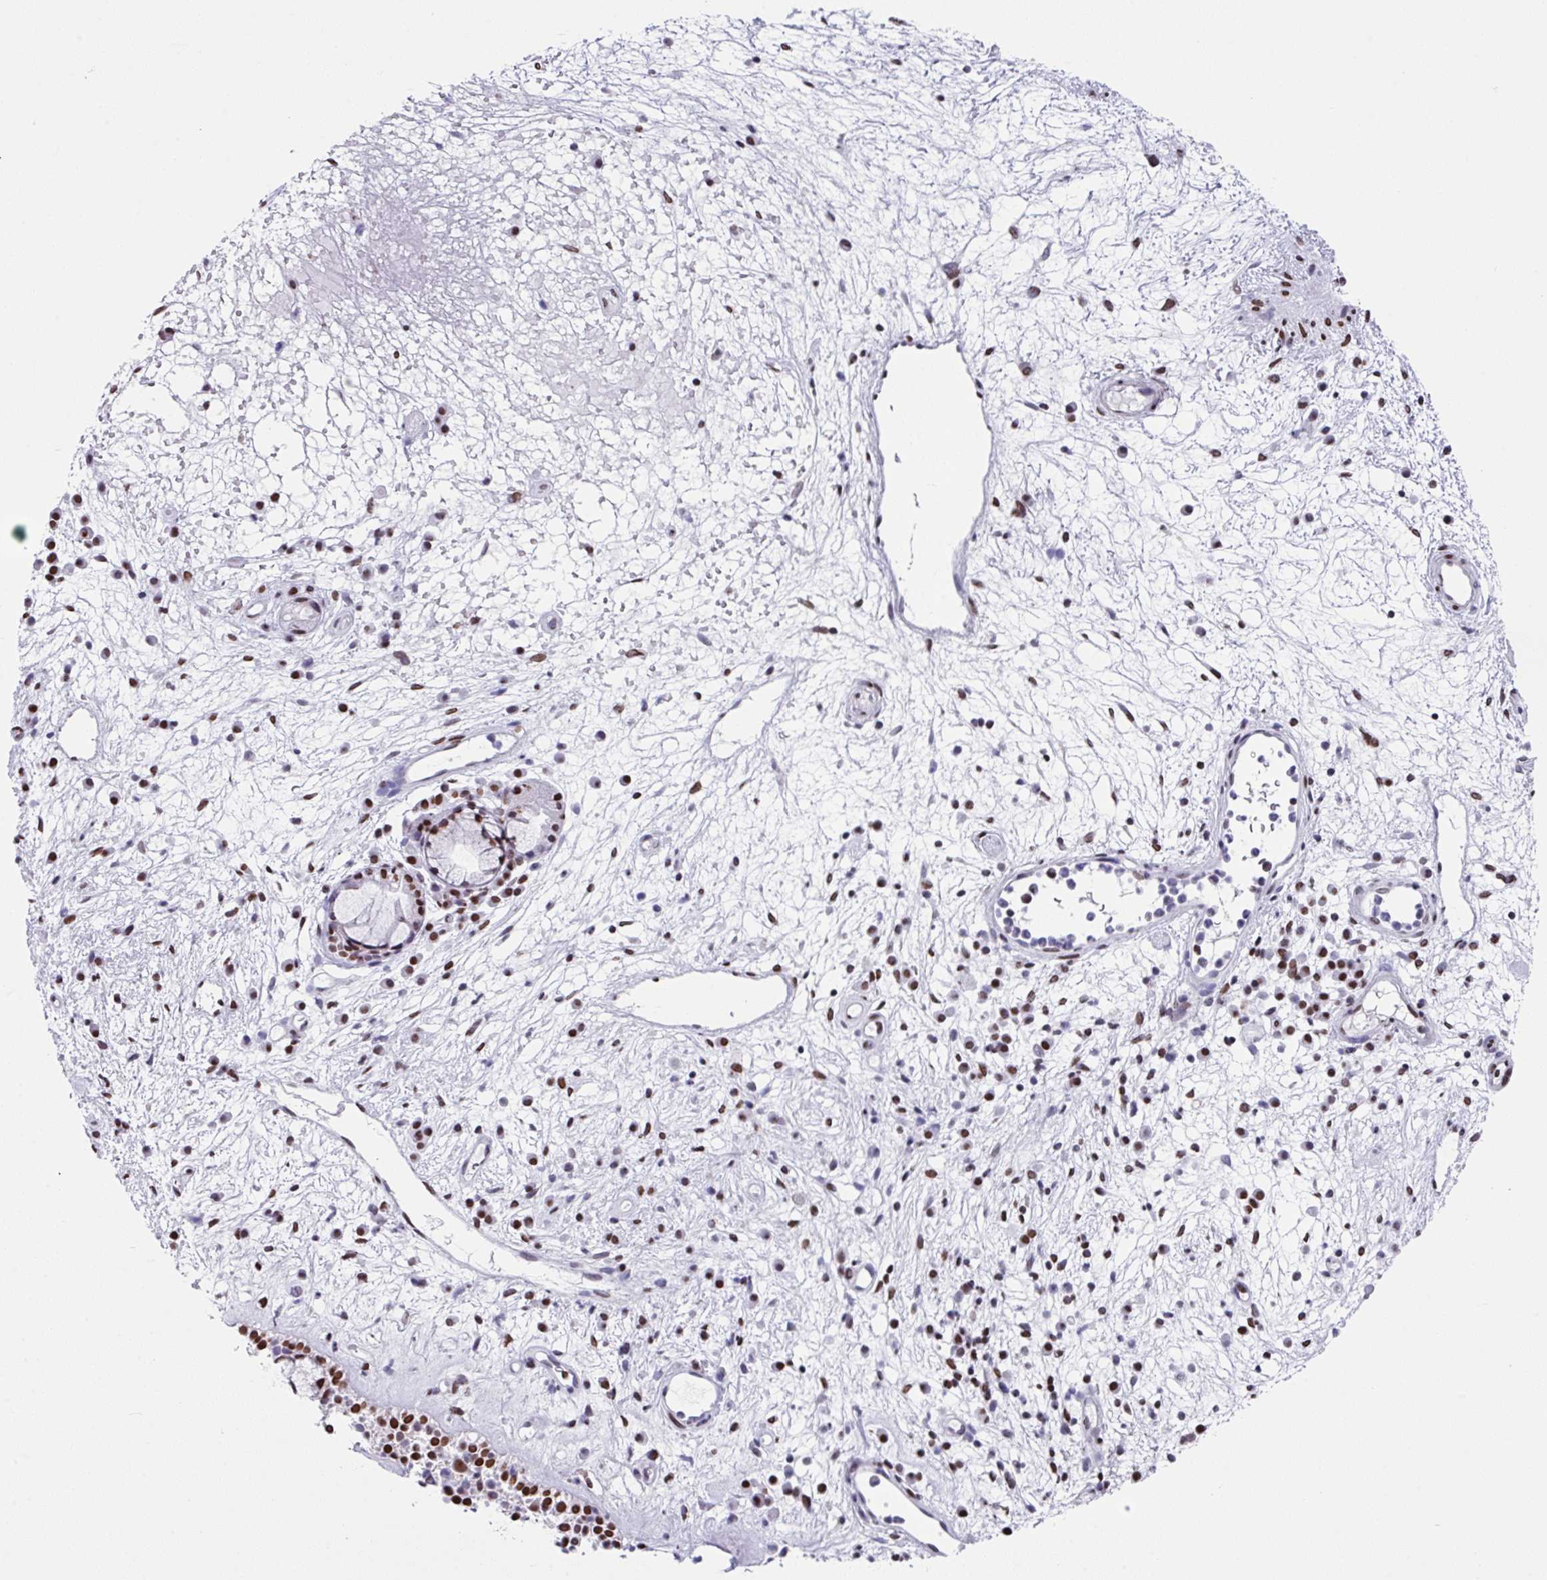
{"staining": {"intensity": "strong", "quantity": ">75%", "location": "nuclear"}, "tissue": "nasopharynx", "cell_type": "Respiratory epithelial cells", "image_type": "normal", "snomed": [{"axis": "morphology", "description": "Normal tissue, NOS"}, {"axis": "morphology", "description": "Inflammation, NOS"}, {"axis": "topography", "description": "Nasopharynx"}], "caption": "Nasopharynx stained for a protein (brown) demonstrates strong nuclear positive expression in about >75% of respiratory epithelial cells.", "gene": "TCF3", "patient": {"sex": "male", "age": 54}}